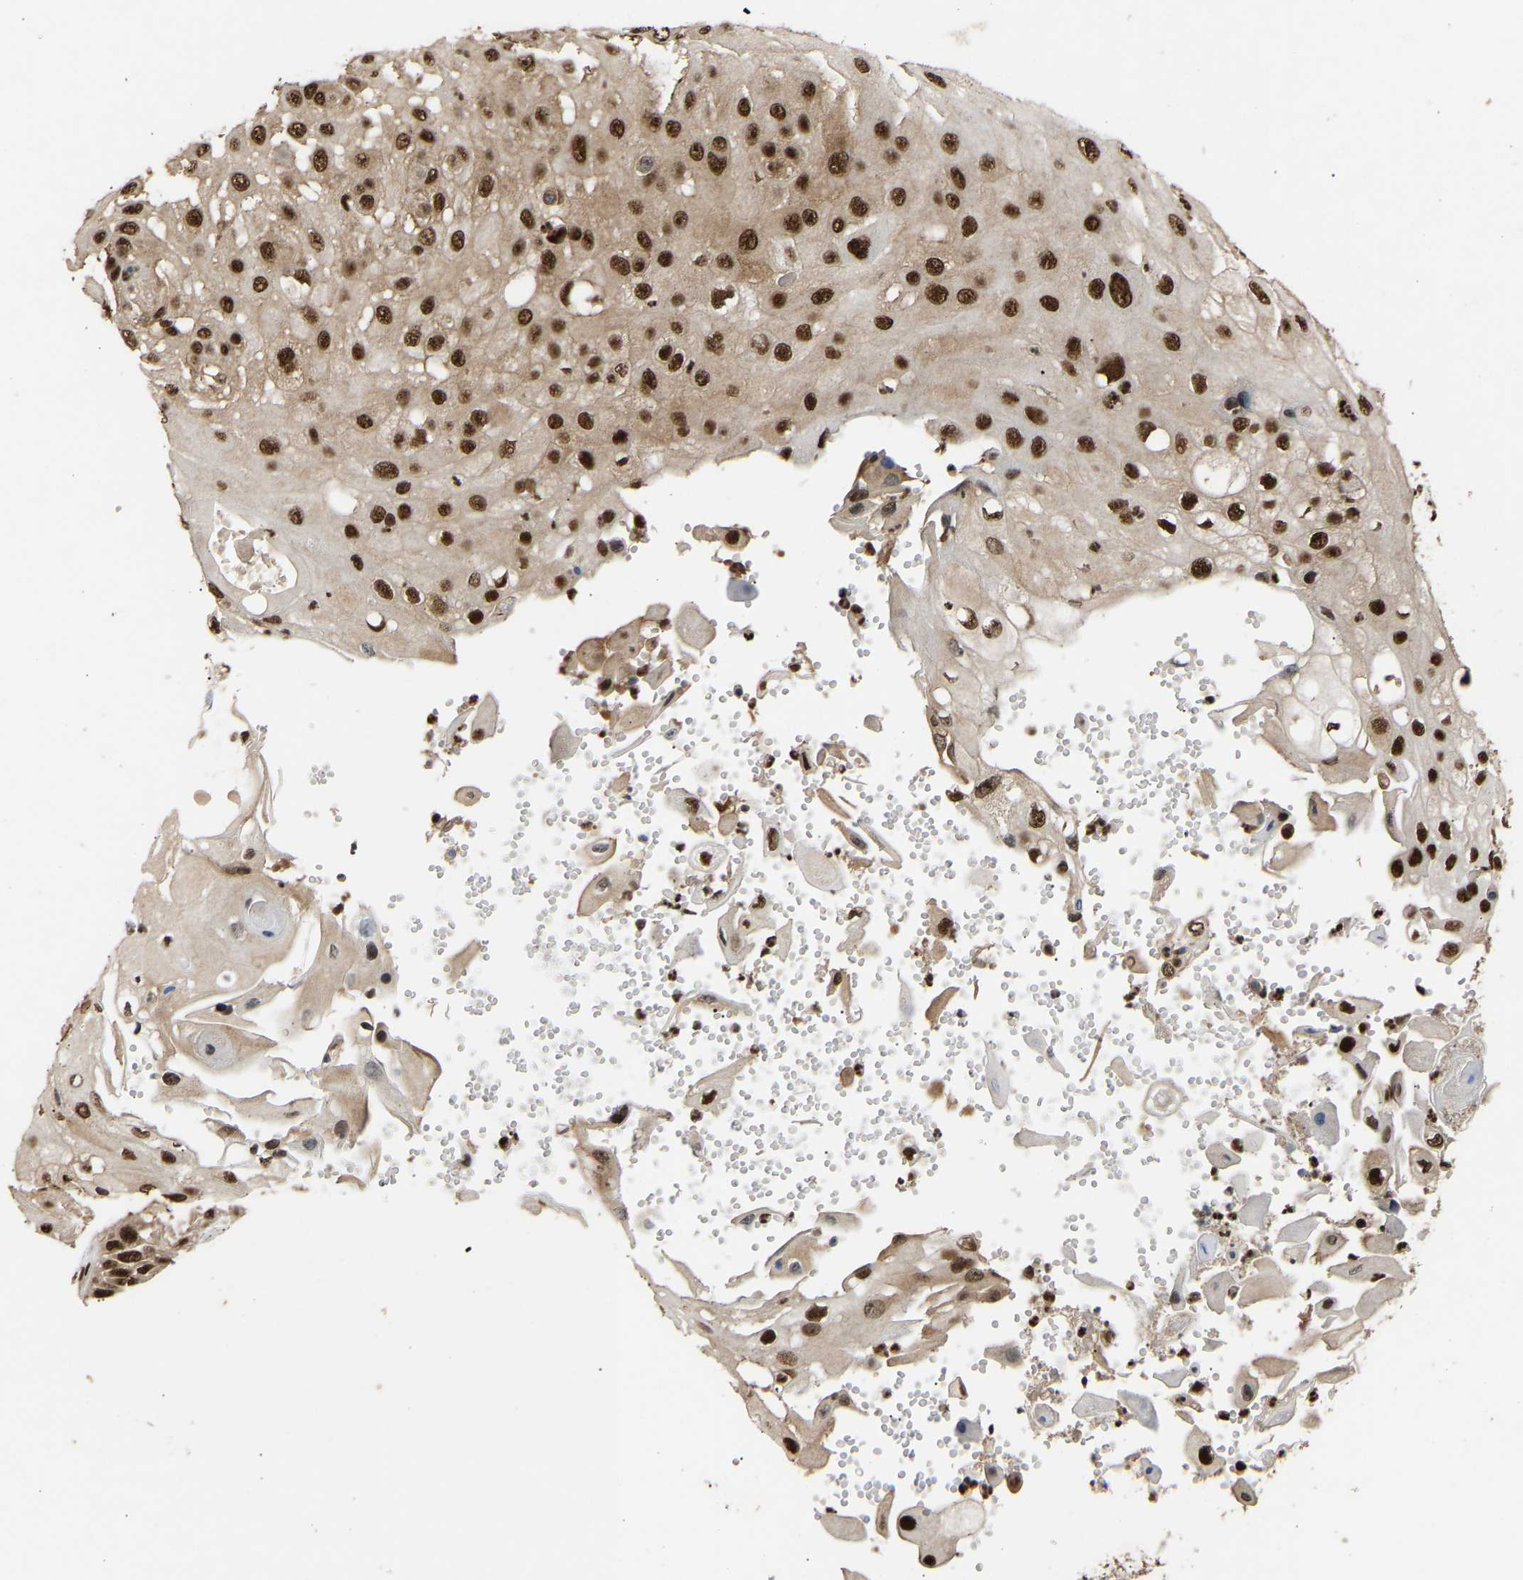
{"staining": {"intensity": "strong", "quantity": ">75%", "location": "cytoplasmic/membranous,nuclear"}, "tissue": "skin cancer", "cell_type": "Tumor cells", "image_type": "cancer", "snomed": [{"axis": "morphology", "description": "Squamous cell carcinoma, NOS"}, {"axis": "topography", "description": "Skin"}], "caption": "IHC micrograph of neoplastic tissue: squamous cell carcinoma (skin) stained using immunohistochemistry (IHC) displays high levels of strong protein expression localized specifically in the cytoplasmic/membranous and nuclear of tumor cells, appearing as a cytoplasmic/membranous and nuclear brown color.", "gene": "ALYREF", "patient": {"sex": "female", "age": 44}}